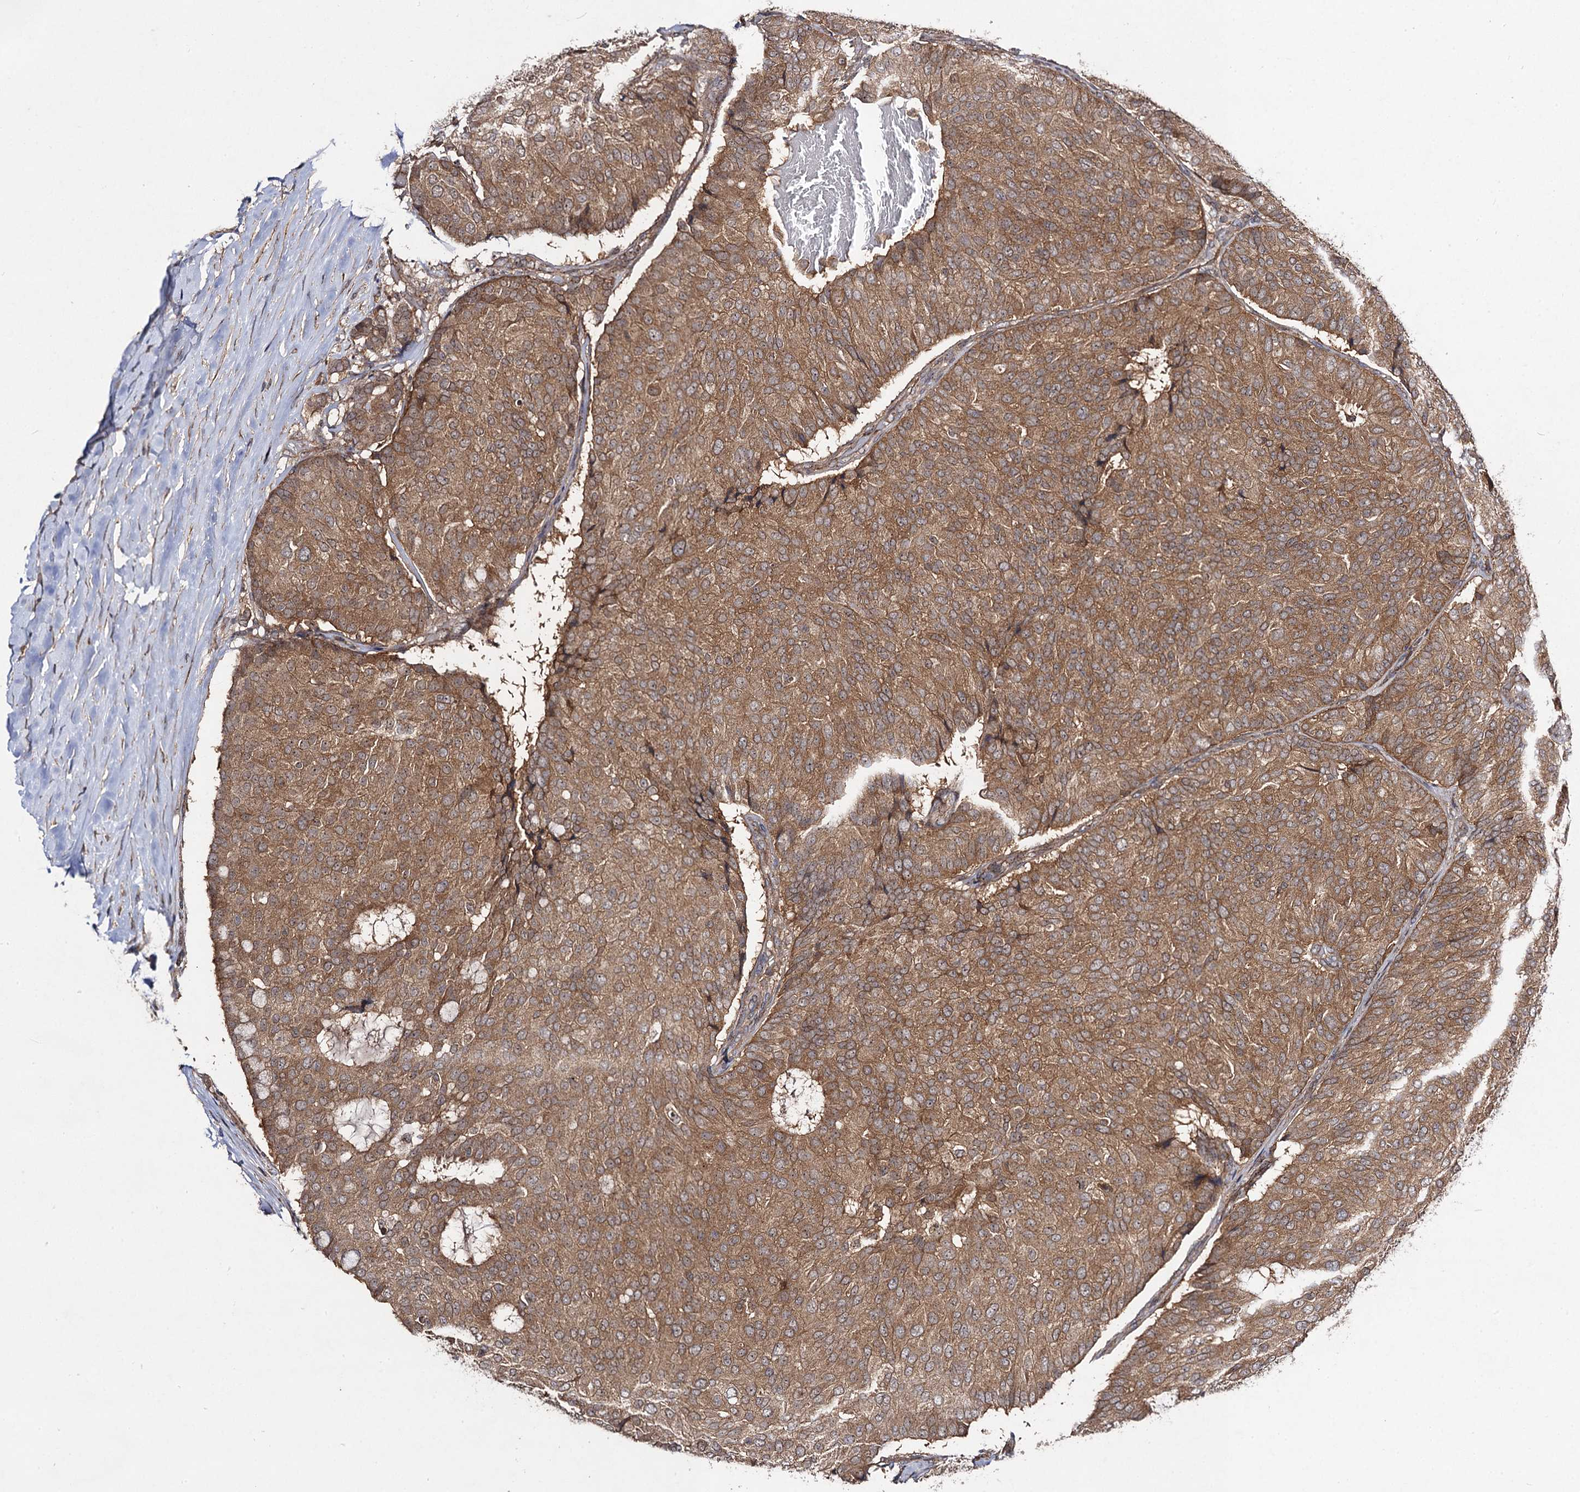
{"staining": {"intensity": "moderate", "quantity": ">75%", "location": "cytoplasmic/membranous"}, "tissue": "breast cancer", "cell_type": "Tumor cells", "image_type": "cancer", "snomed": [{"axis": "morphology", "description": "Duct carcinoma"}, {"axis": "topography", "description": "Breast"}], "caption": "This histopathology image exhibits infiltrating ductal carcinoma (breast) stained with IHC to label a protein in brown. The cytoplasmic/membranous of tumor cells show moderate positivity for the protein. Nuclei are counter-stained blue.", "gene": "KXD1", "patient": {"sex": "female", "age": 75}}